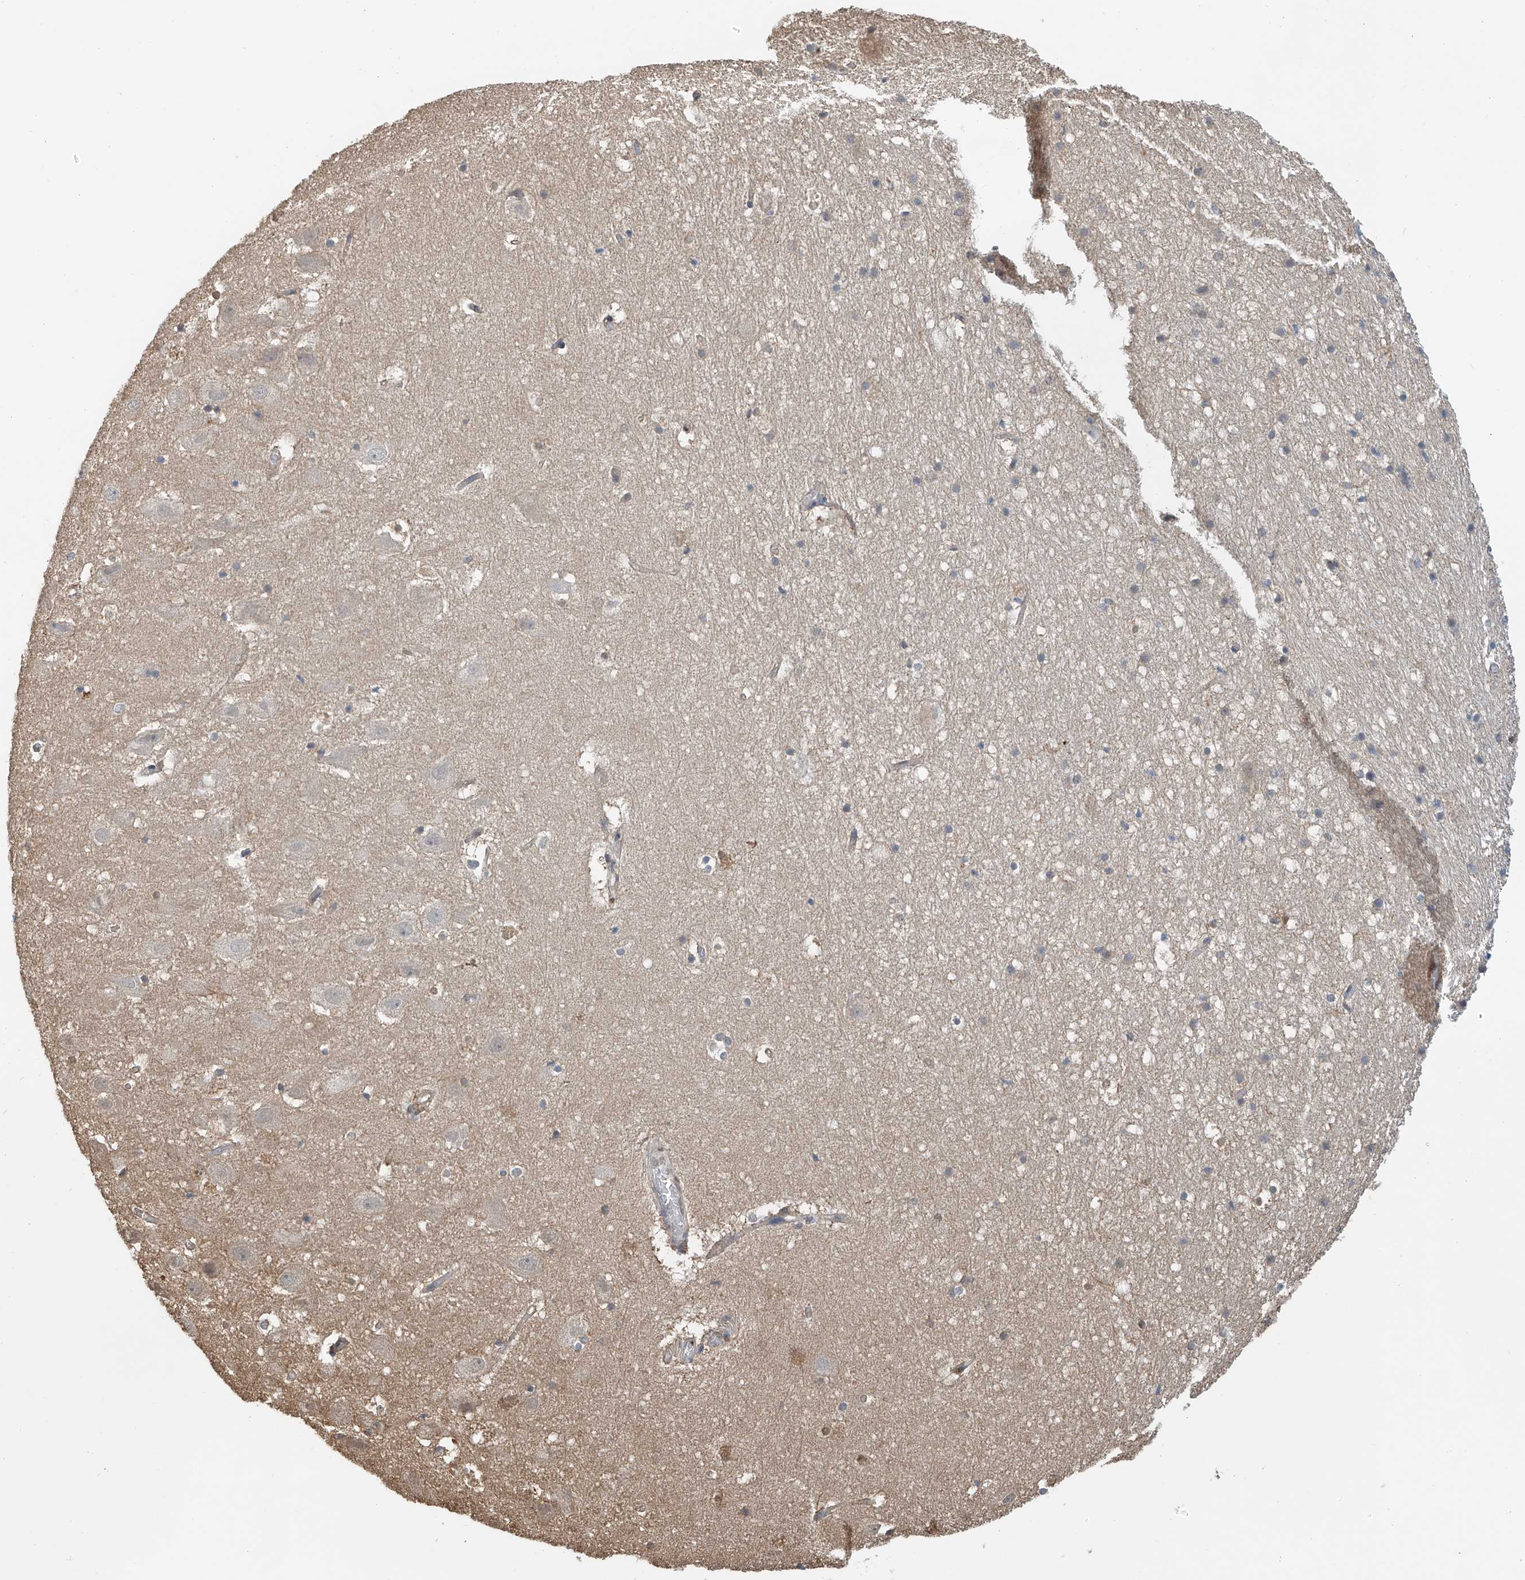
{"staining": {"intensity": "weak", "quantity": "<25%", "location": "cytoplasmic/membranous"}, "tissue": "hippocampus", "cell_type": "Glial cells", "image_type": "normal", "snomed": [{"axis": "morphology", "description": "Normal tissue, NOS"}, {"axis": "topography", "description": "Hippocampus"}], "caption": "DAB (3,3'-diaminobenzidine) immunohistochemical staining of unremarkable human hippocampus shows no significant expression in glial cells. (Brightfield microscopy of DAB immunohistochemistry at high magnification).", "gene": "PMM1", "patient": {"sex": "female", "age": 52}}